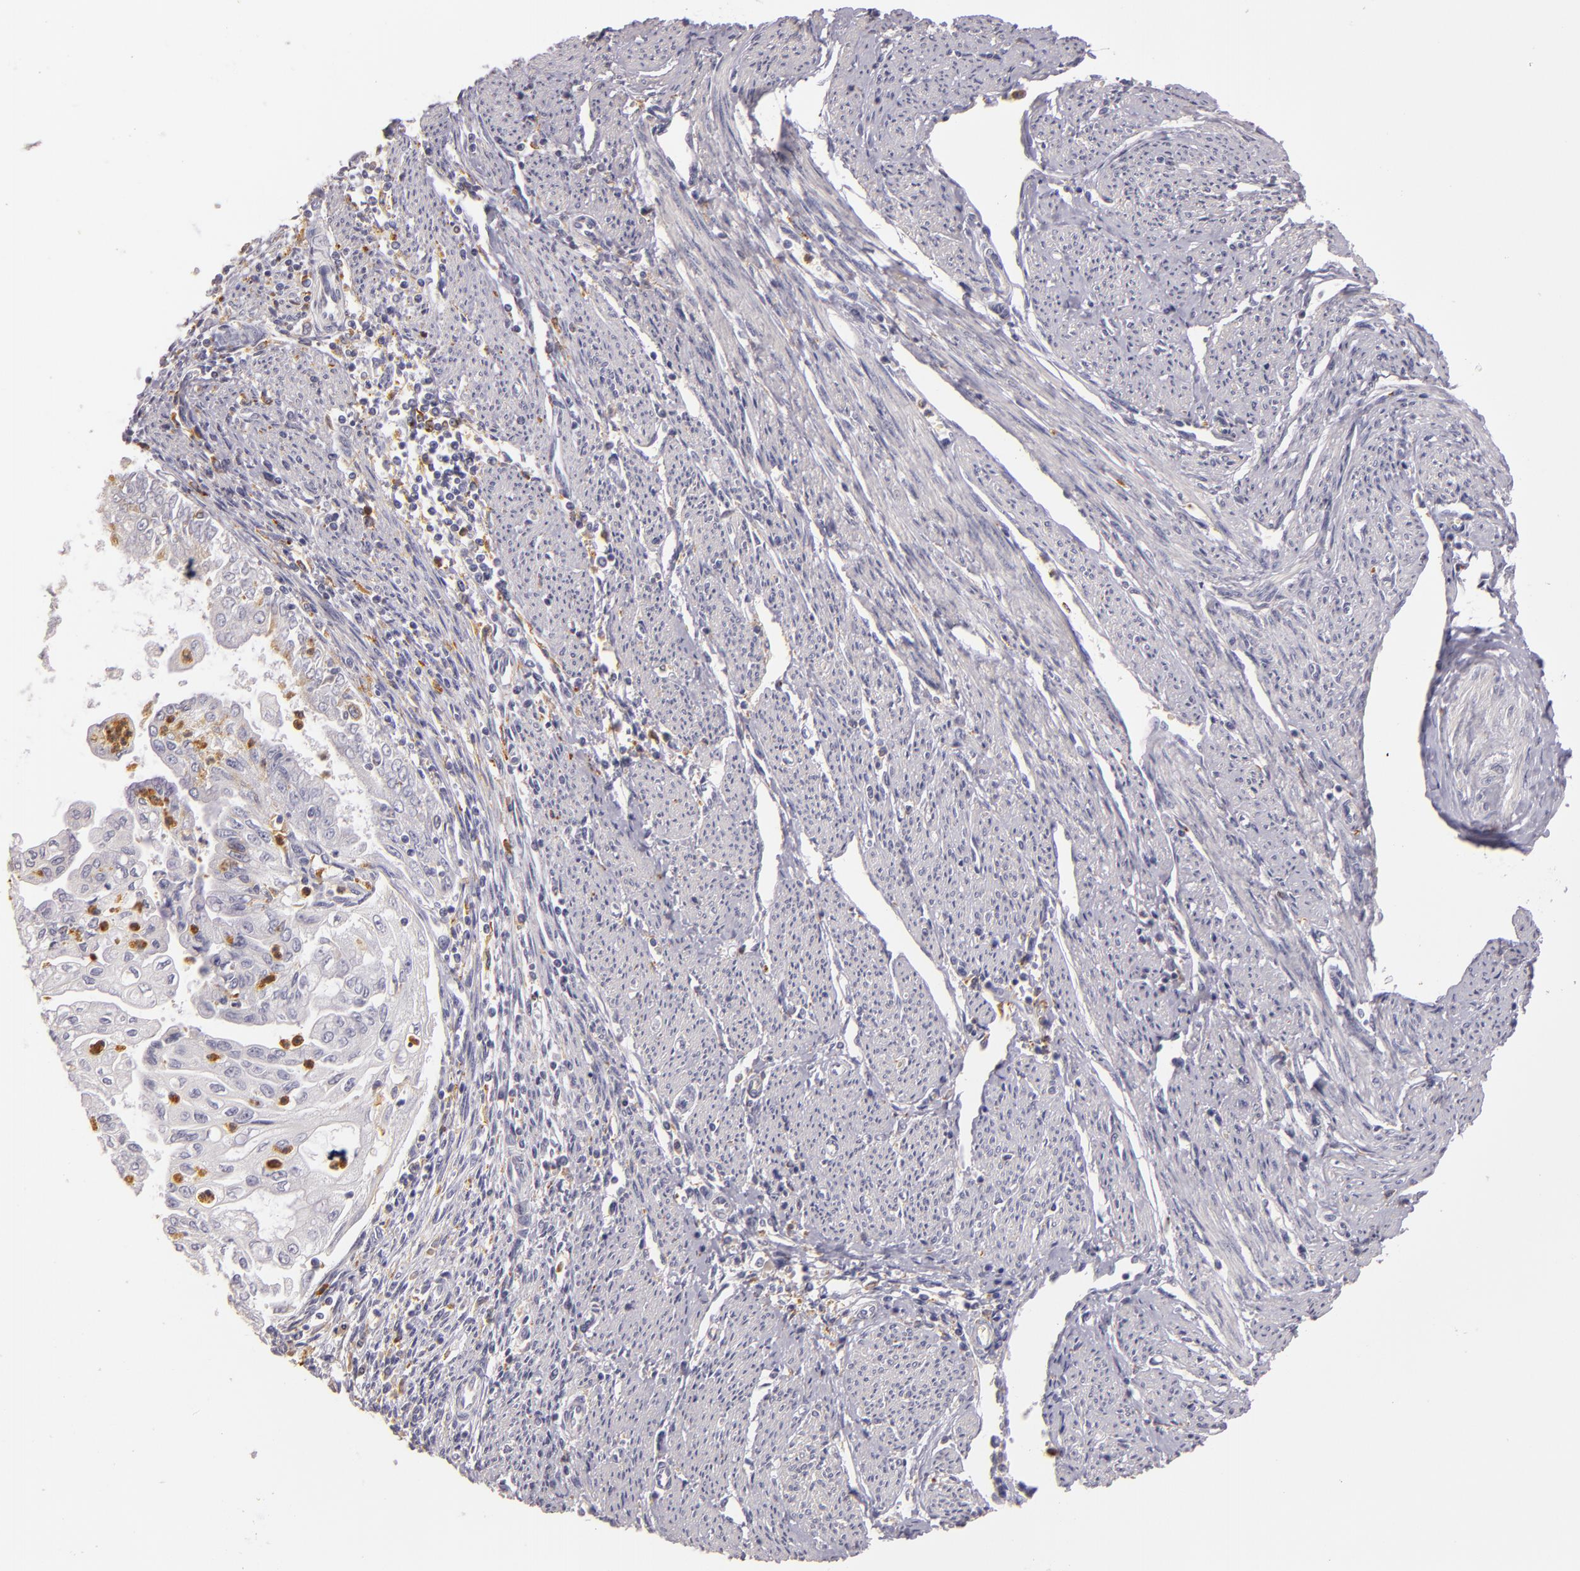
{"staining": {"intensity": "negative", "quantity": "none", "location": "none"}, "tissue": "endometrial cancer", "cell_type": "Tumor cells", "image_type": "cancer", "snomed": [{"axis": "morphology", "description": "Adenocarcinoma, NOS"}, {"axis": "topography", "description": "Endometrium"}], "caption": "This is an immunohistochemistry (IHC) image of endometrial adenocarcinoma. There is no staining in tumor cells.", "gene": "TLR8", "patient": {"sex": "female", "age": 75}}